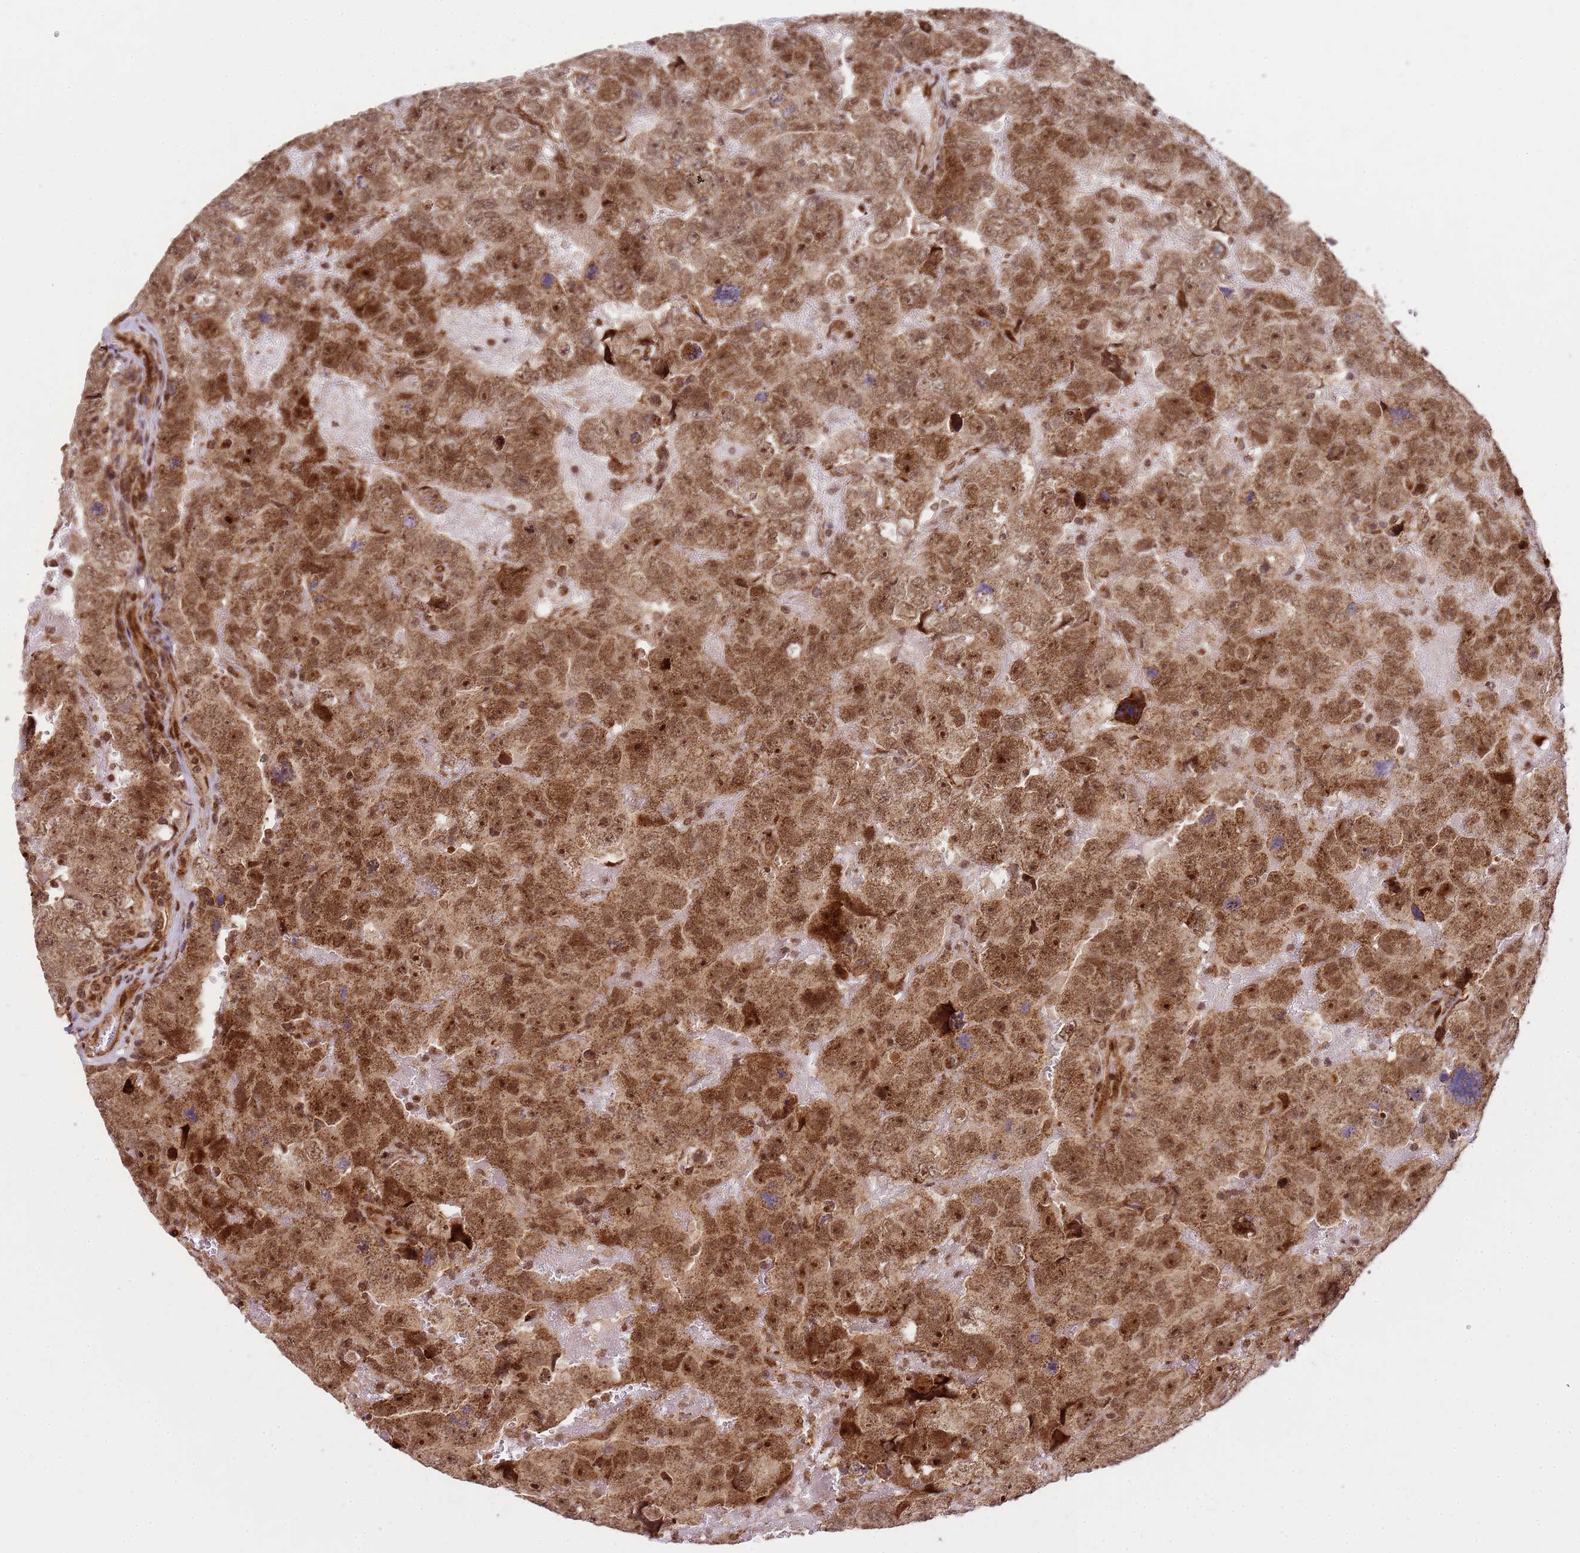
{"staining": {"intensity": "strong", "quantity": ">75%", "location": "cytoplasmic/membranous,nuclear"}, "tissue": "testis cancer", "cell_type": "Tumor cells", "image_type": "cancer", "snomed": [{"axis": "morphology", "description": "Carcinoma, Embryonal, NOS"}, {"axis": "topography", "description": "Testis"}], "caption": "This micrograph shows IHC staining of human testis embryonal carcinoma, with high strong cytoplasmic/membranous and nuclear staining in approximately >75% of tumor cells.", "gene": "PEX14", "patient": {"sex": "male", "age": 45}}